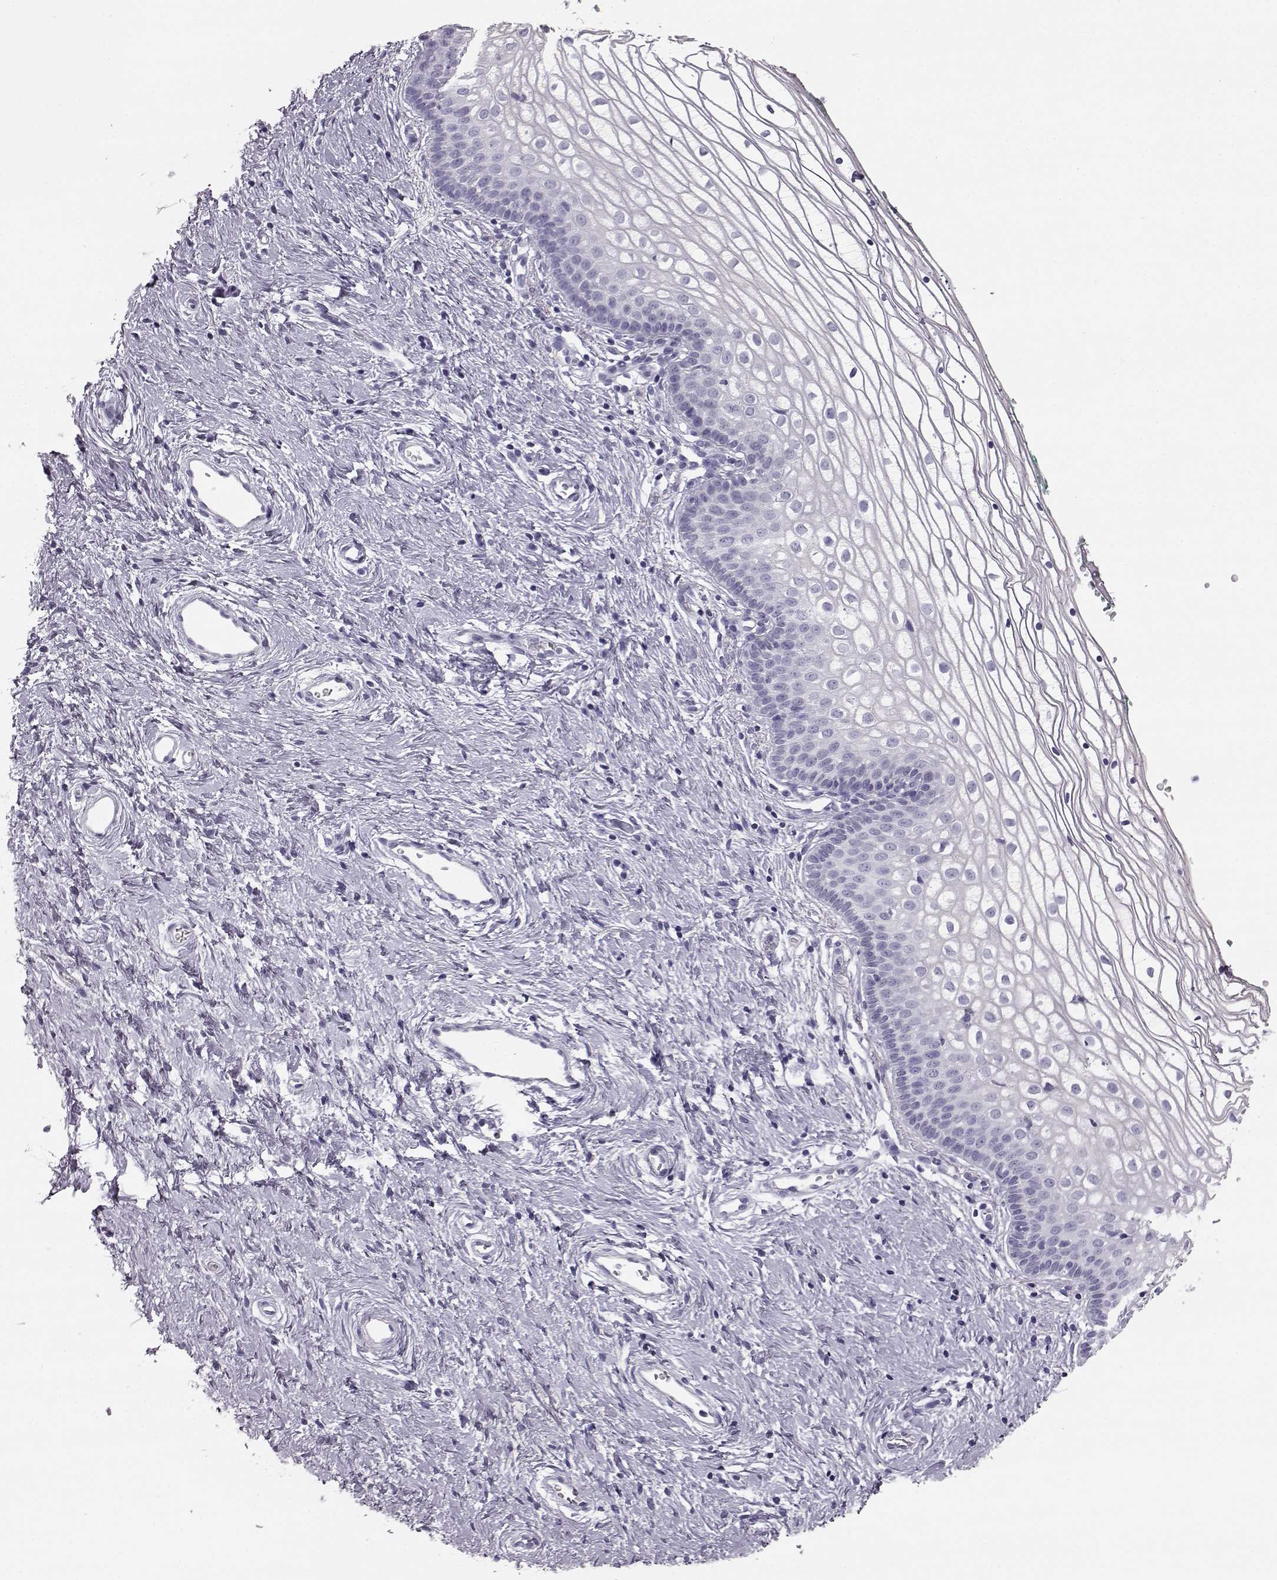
{"staining": {"intensity": "negative", "quantity": "none", "location": "none"}, "tissue": "vagina", "cell_type": "Squamous epithelial cells", "image_type": "normal", "snomed": [{"axis": "morphology", "description": "Normal tissue, NOS"}, {"axis": "topography", "description": "Vagina"}], "caption": "Squamous epithelial cells show no significant positivity in normal vagina. (Stains: DAB (3,3'-diaminobenzidine) immunohistochemistry with hematoxylin counter stain, Microscopy: brightfield microscopy at high magnification).", "gene": "BFSP2", "patient": {"sex": "female", "age": 36}}